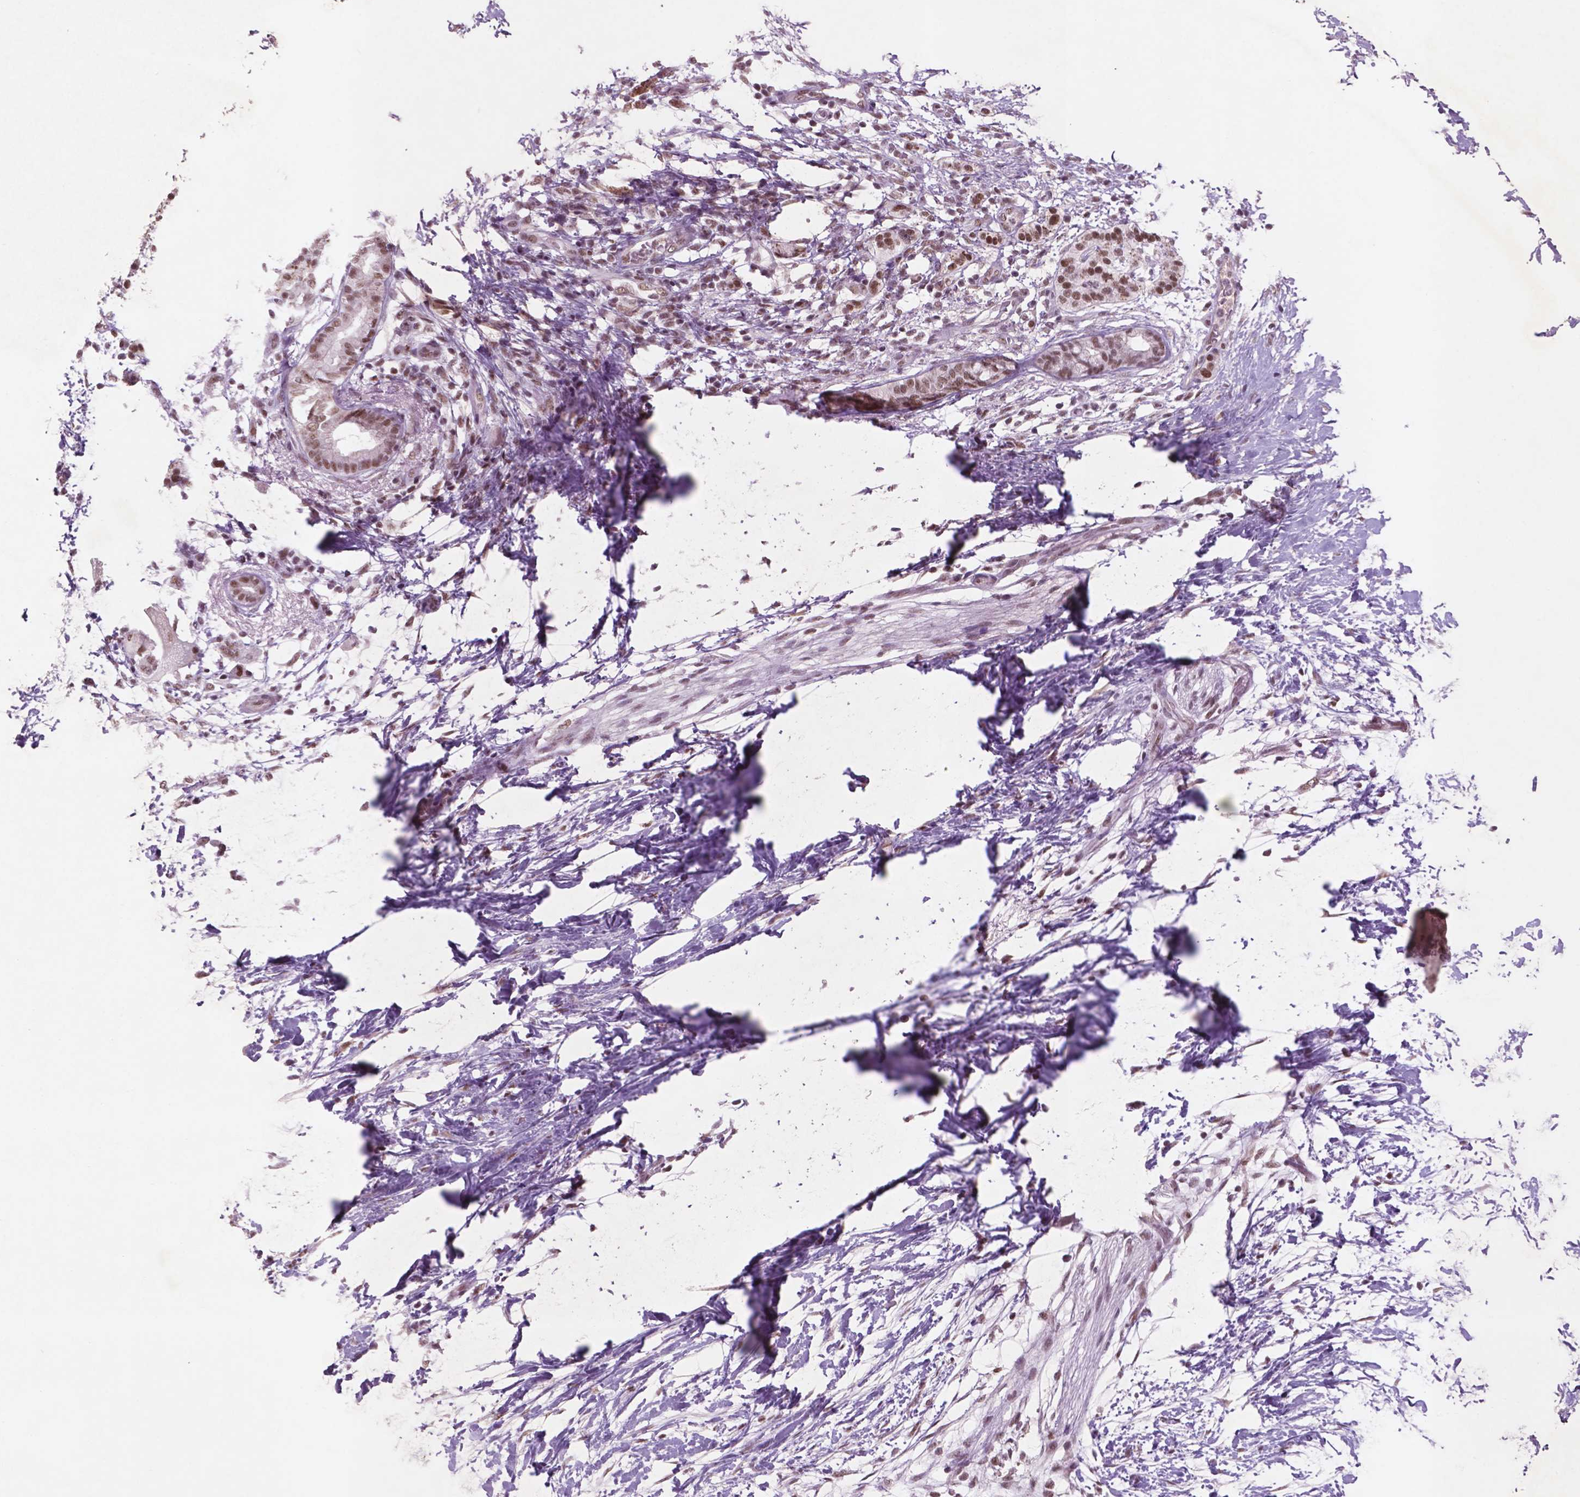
{"staining": {"intensity": "moderate", "quantity": ">75%", "location": "nuclear"}, "tissue": "pancreatic cancer", "cell_type": "Tumor cells", "image_type": "cancer", "snomed": [{"axis": "morphology", "description": "Adenocarcinoma, NOS"}, {"axis": "topography", "description": "Pancreas"}], "caption": "Pancreatic adenocarcinoma tissue displays moderate nuclear positivity in about >75% of tumor cells The staining was performed using DAB (3,3'-diaminobenzidine) to visualize the protein expression in brown, while the nuclei were stained in blue with hematoxylin (Magnification: 20x).", "gene": "CTR9", "patient": {"sex": "female", "age": 72}}